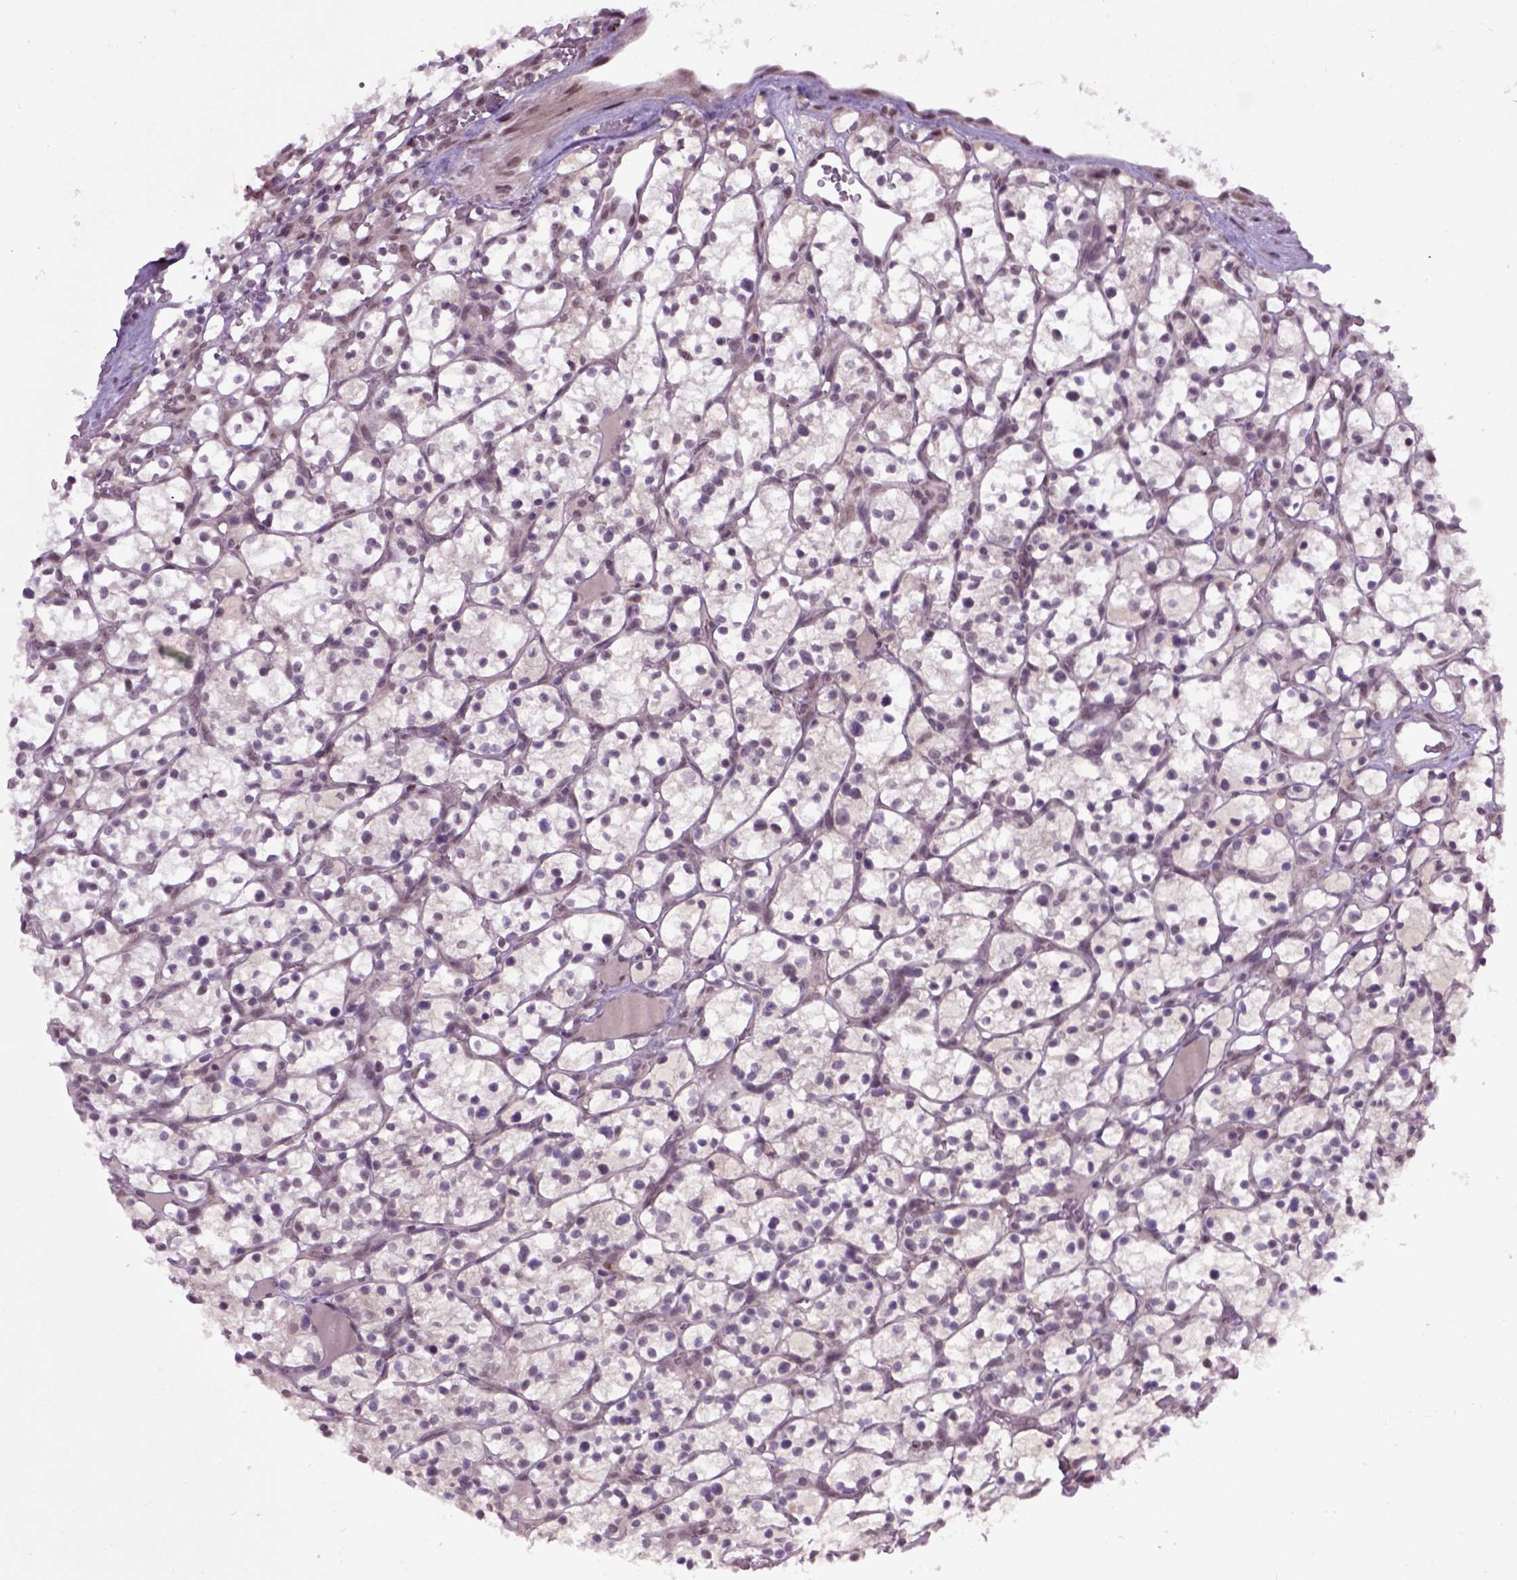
{"staining": {"intensity": "negative", "quantity": "none", "location": "none"}, "tissue": "renal cancer", "cell_type": "Tumor cells", "image_type": "cancer", "snomed": [{"axis": "morphology", "description": "Adenocarcinoma, NOS"}, {"axis": "topography", "description": "Kidney"}], "caption": "Immunohistochemistry (IHC) histopathology image of adenocarcinoma (renal) stained for a protein (brown), which shows no staining in tumor cells.", "gene": "RAB43", "patient": {"sex": "female", "age": 64}}